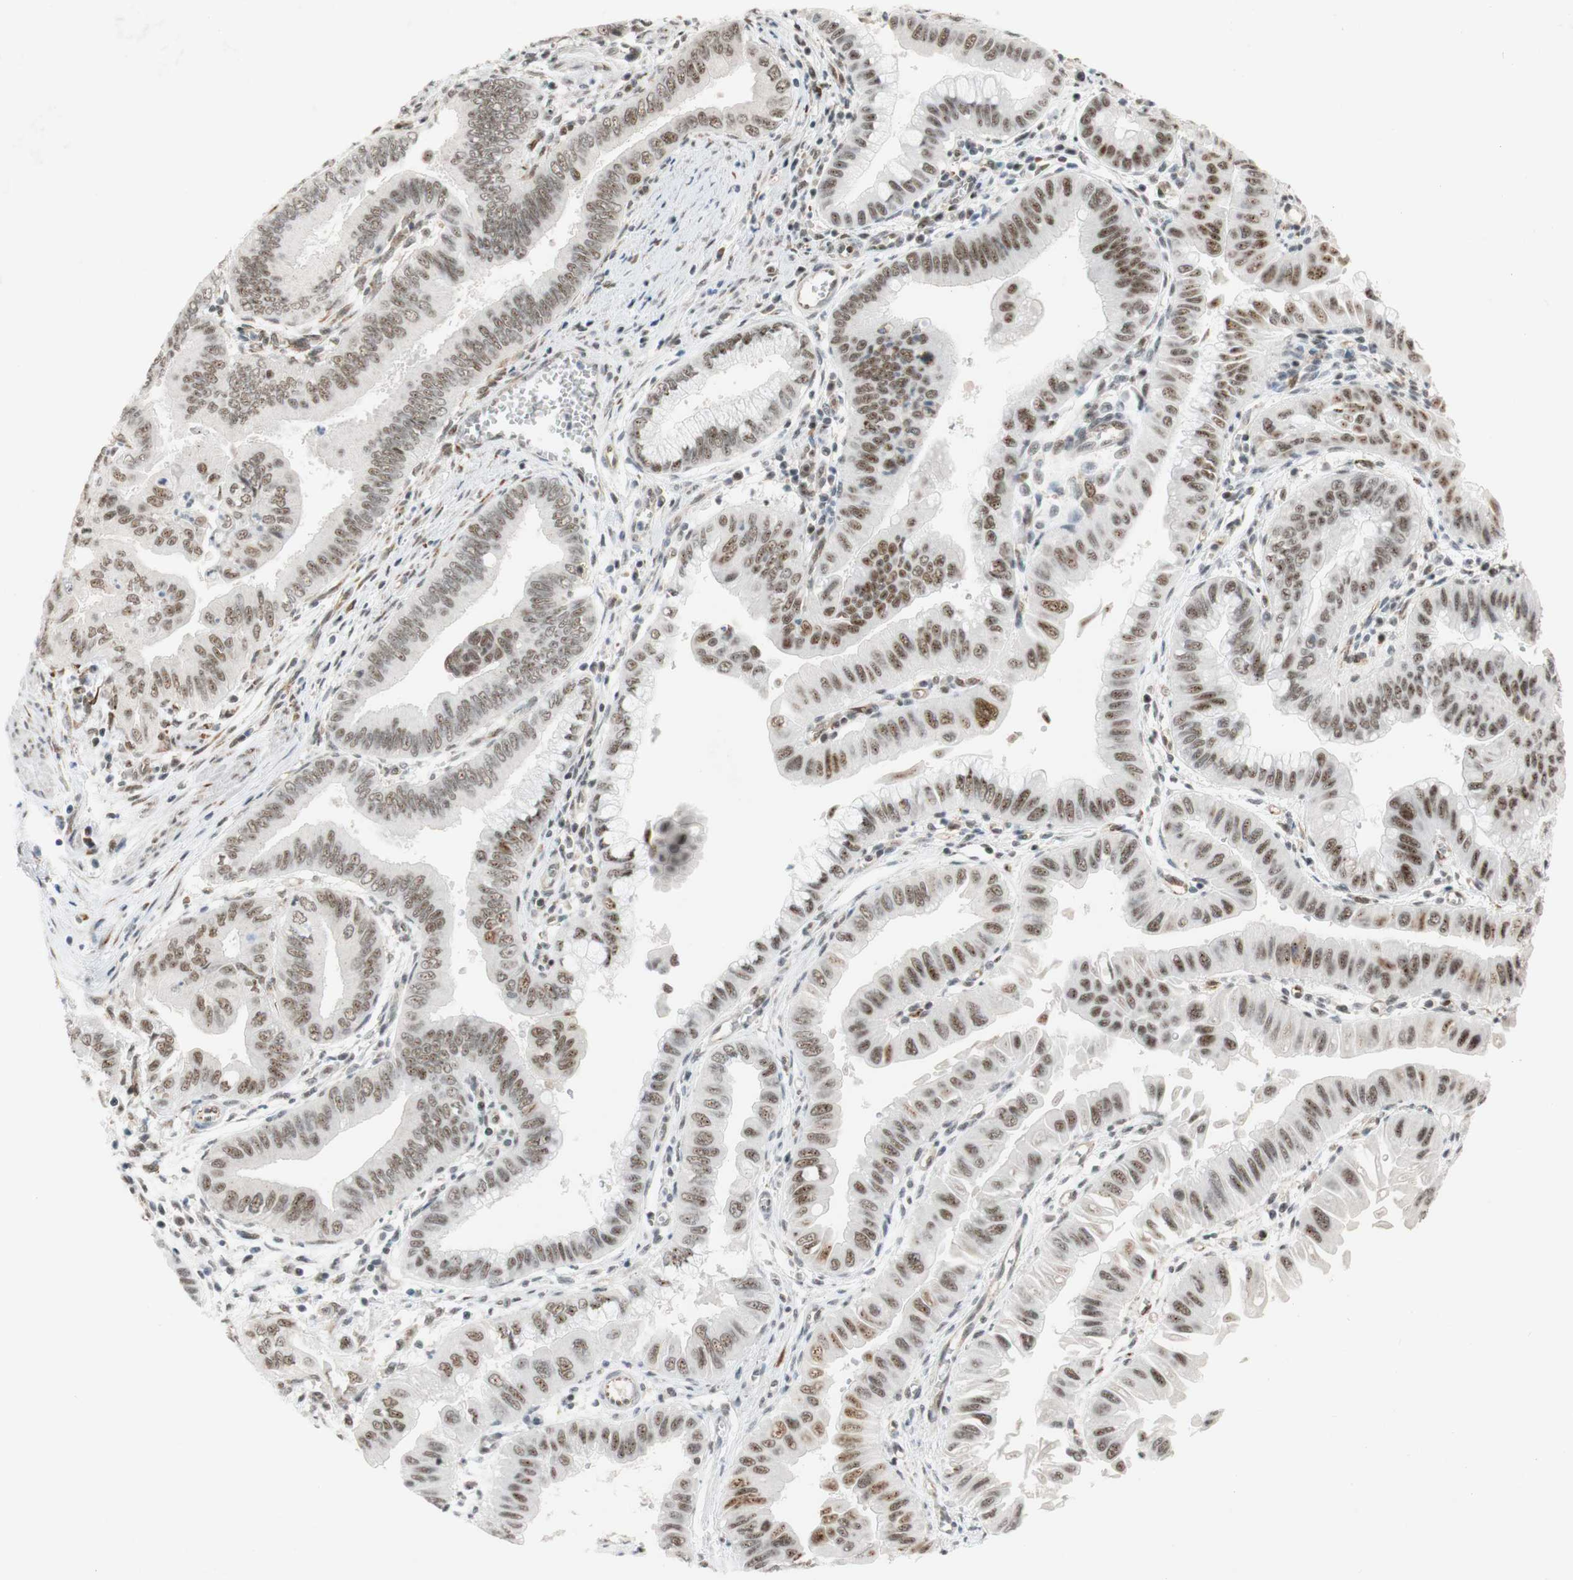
{"staining": {"intensity": "moderate", "quantity": ">75%", "location": "nuclear"}, "tissue": "pancreatic cancer", "cell_type": "Tumor cells", "image_type": "cancer", "snomed": [{"axis": "morphology", "description": "Normal tissue, NOS"}, {"axis": "topography", "description": "Lymph node"}], "caption": "This photomicrograph displays immunohistochemistry (IHC) staining of human pancreatic cancer, with medium moderate nuclear positivity in approximately >75% of tumor cells.", "gene": "SAP18", "patient": {"sex": "male", "age": 50}}